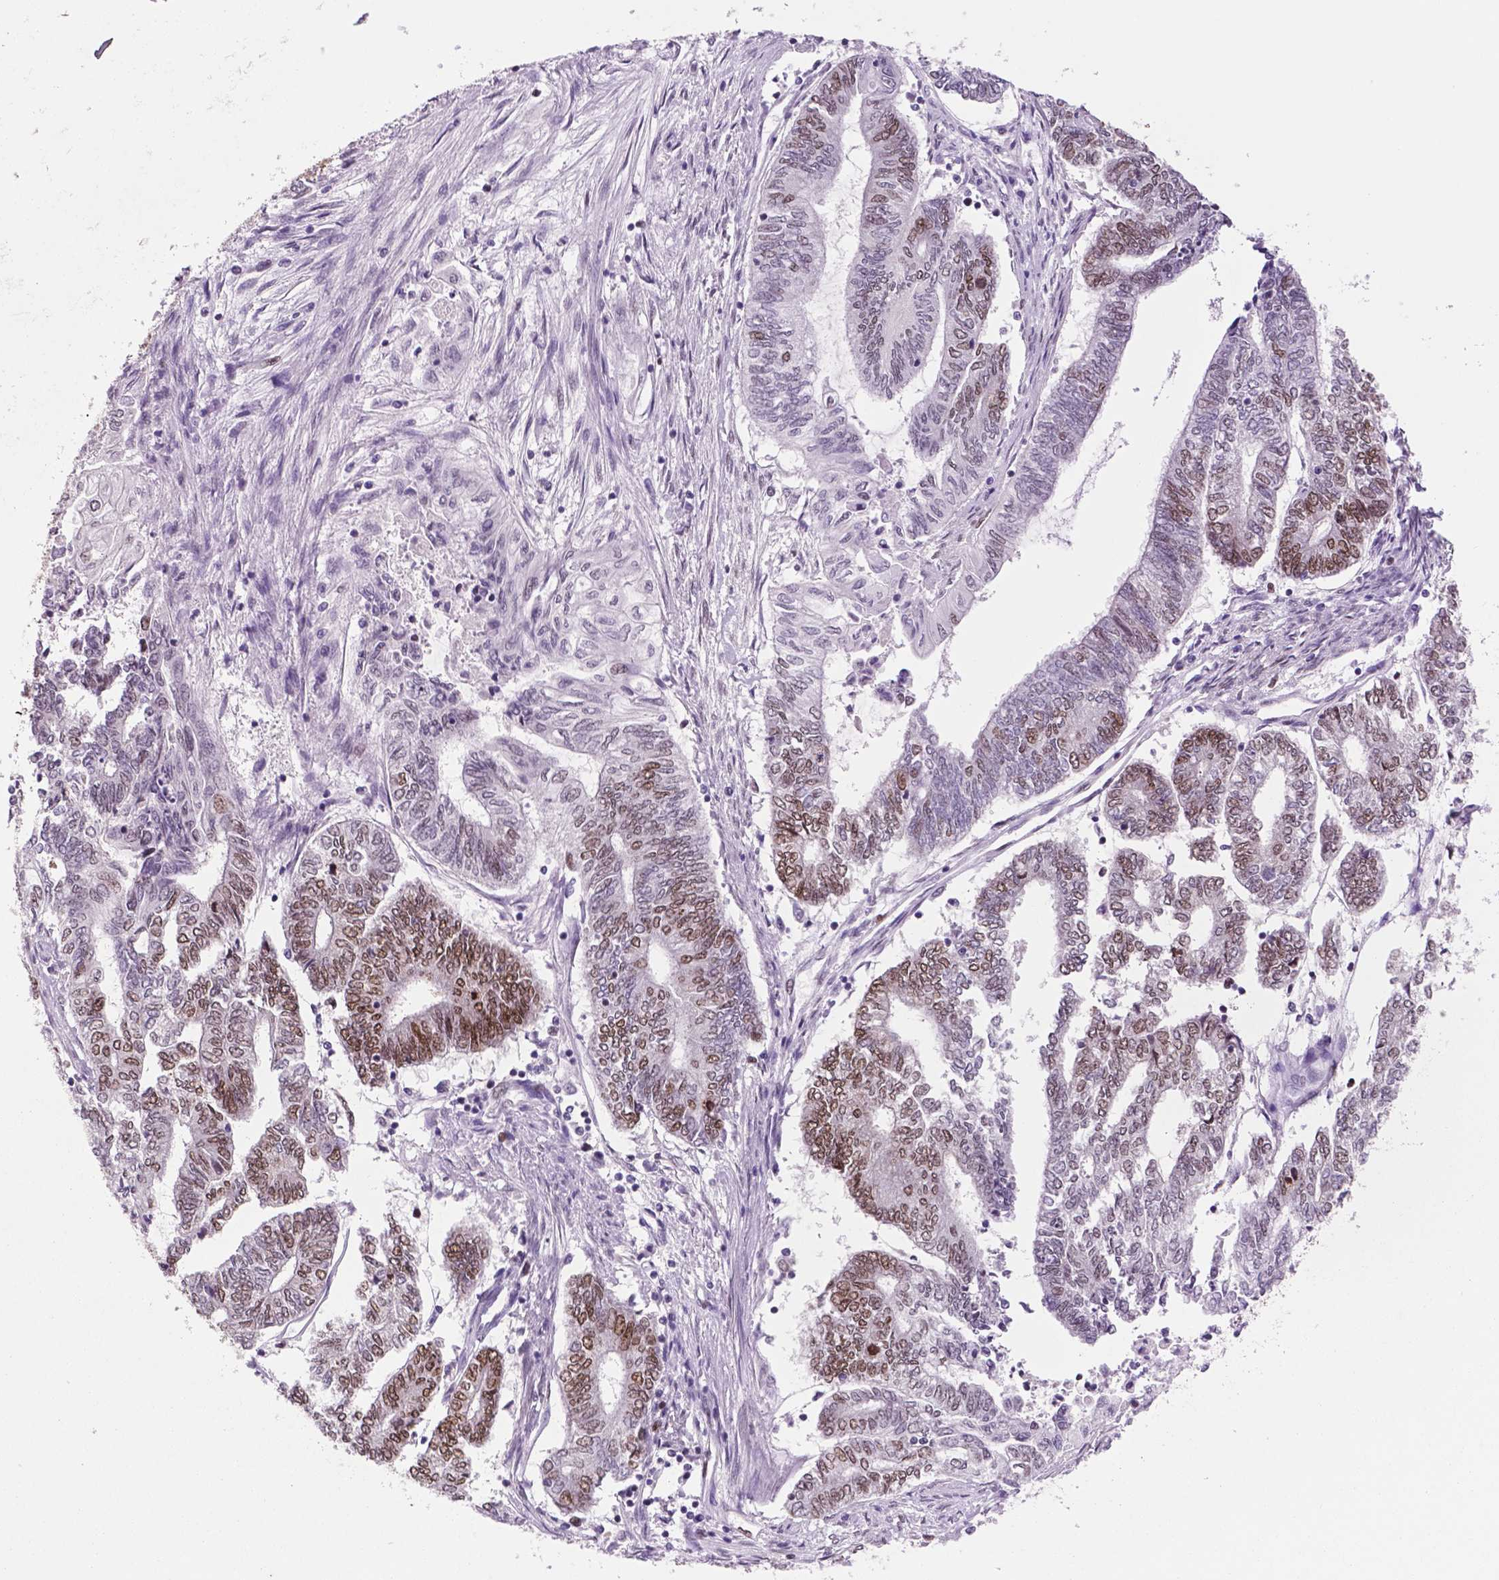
{"staining": {"intensity": "moderate", "quantity": "25%-75%", "location": "nuclear"}, "tissue": "endometrial cancer", "cell_type": "Tumor cells", "image_type": "cancer", "snomed": [{"axis": "morphology", "description": "Adenocarcinoma, NOS"}, {"axis": "topography", "description": "Uterus"}, {"axis": "topography", "description": "Endometrium"}], "caption": "This histopathology image displays endometrial cancer stained with IHC to label a protein in brown. The nuclear of tumor cells show moderate positivity for the protein. Nuclei are counter-stained blue.", "gene": "MSH6", "patient": {"sex": "female", "age": 70}}